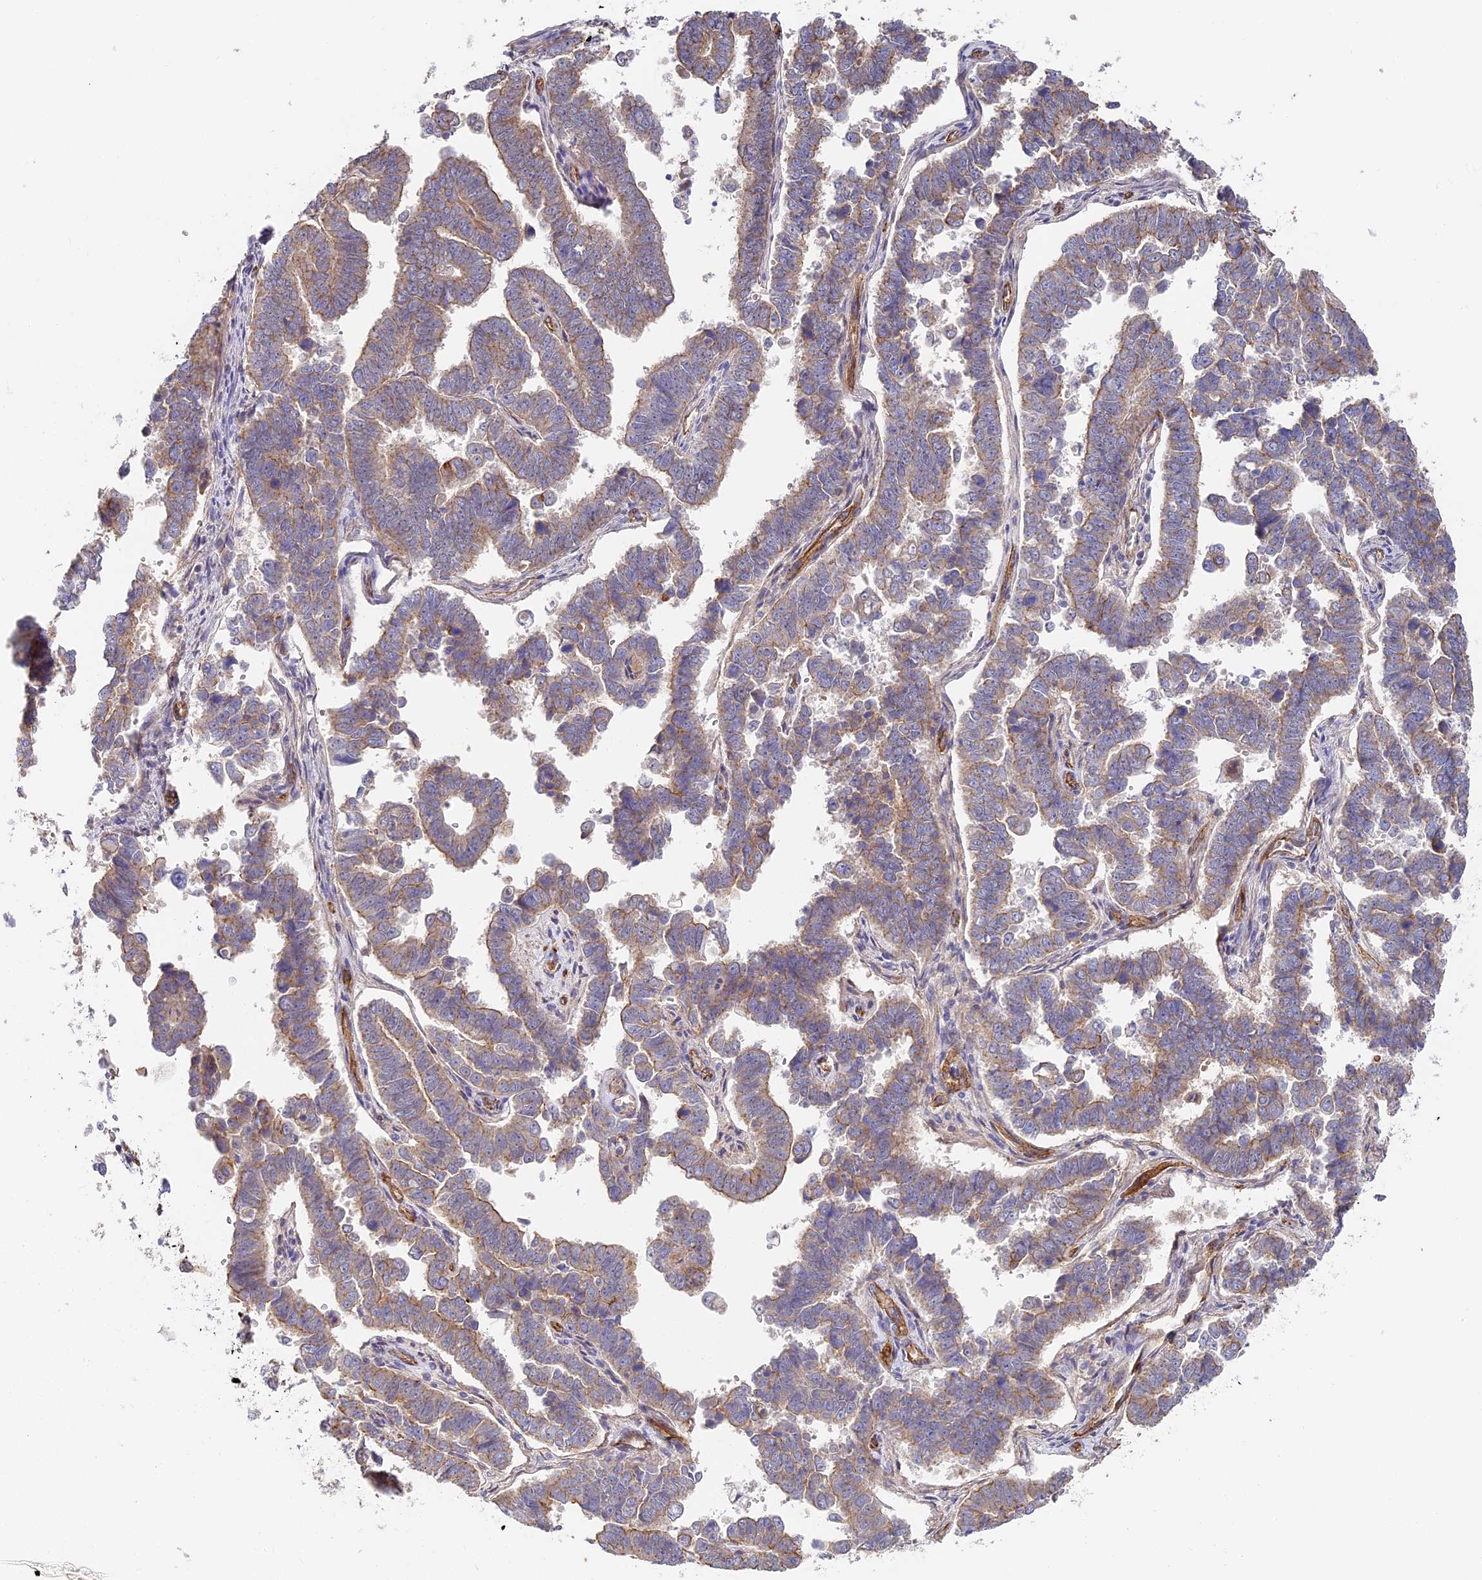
{"staining": {"intensity": "weak", "quantity": "25%-75%", "location": "cytoplasmic/membranous"}, "tissue": "endometrial cancer", "cell_type": "Tumor cells", "image_type": "cancer", "snomed": [{"axis": "morphology", "description": "Adenocarcinoma, NOS"}, {"axis": "topography", "description": "Endometrium"}], "caption": "Endometrial cancer stained with a brown dye shows weak cytoplasmic/membranous positive staining in about 25%-75% of tumor cells.", "gene": "CCDC30", "patient": {"sex": "female", "age": 75}}